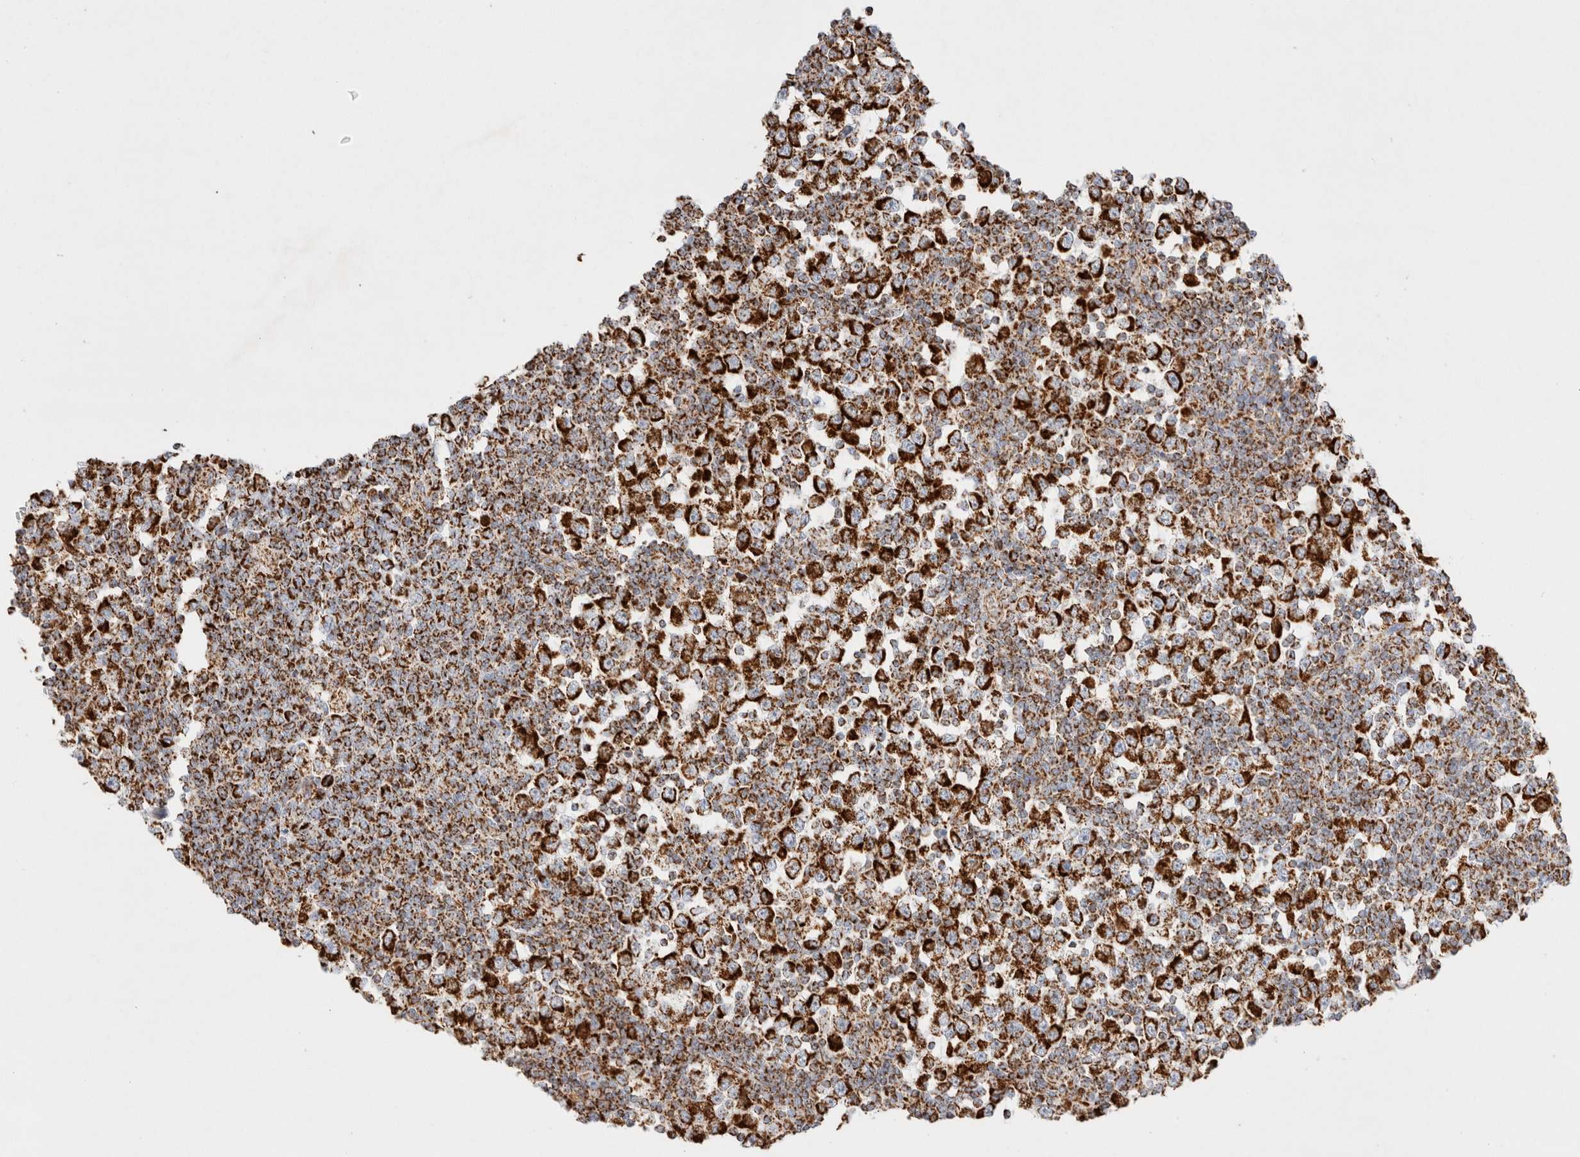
{"staining": {"intensity": "strong", "quantity": ">75%", "location": "cytoplasmic/membranous"}, "tissue": "testis cancer", "cell_type": "Tumor cells", "image_type": "cancer", "snomed": [{"axis": "morphology", "description": "Seminoma, NOS"}, {"axis": "topography", "description": "Testis"}], "caption": "DAB immunohistochemical staining of testis seminoma demonstrates strong cytoplasmic/membranous protein expression in about >75% of tumor cells. The staining is performed using DAB (3,3'-diaminobenzidine) brown chromogen to label protein expression. The nuclei are counter-stained blue using hematoxylin.", "gene": "PHB2", "patient": {"sex": "male", "age": 65}}